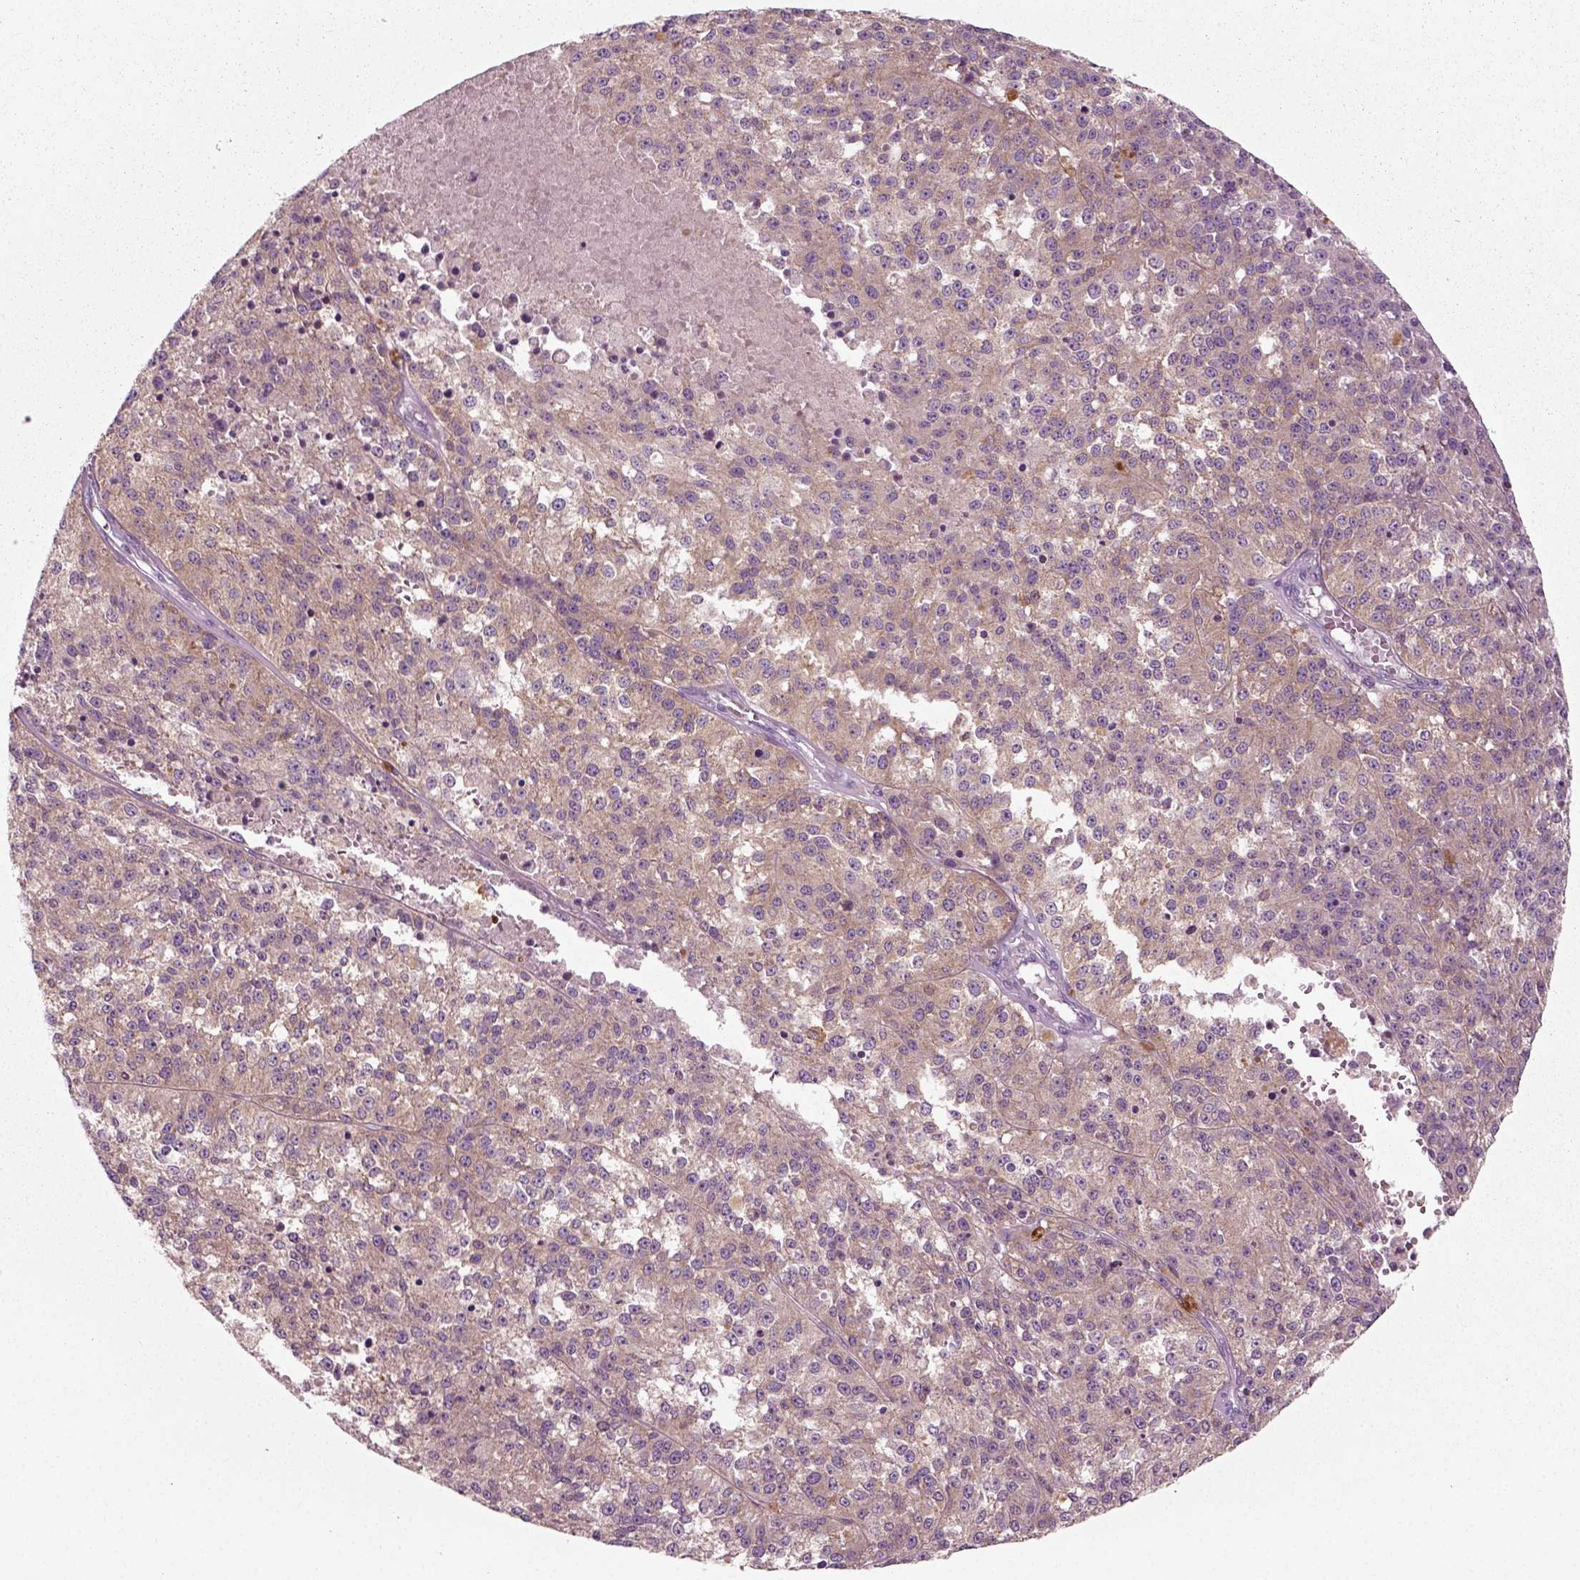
{"staining": {"intensity": "moderate", "quantity": "25%-75%", "location": "cytoplasmic/membranous"}, "tissue": "melanoma", "cell_type": "Tumor cells", "image_type": "cancer", "snomed": [{"axis": "morphology", "description": "Malignant melanoma, Metastatic site"}, {"axis": "topography", "description": "Lymph node"}], "caption": "This image demonstrates malignant melanoma (metastatic site) stained with immunohistochemistry (IHC) to label a protein in brown. The cytoplasmic/membranous of tumor cells show moderate positivity for the protein. Nuclei are counter-stained blue.", "gene": "RND2", "patient": {"sex": "female", "age": 64}}